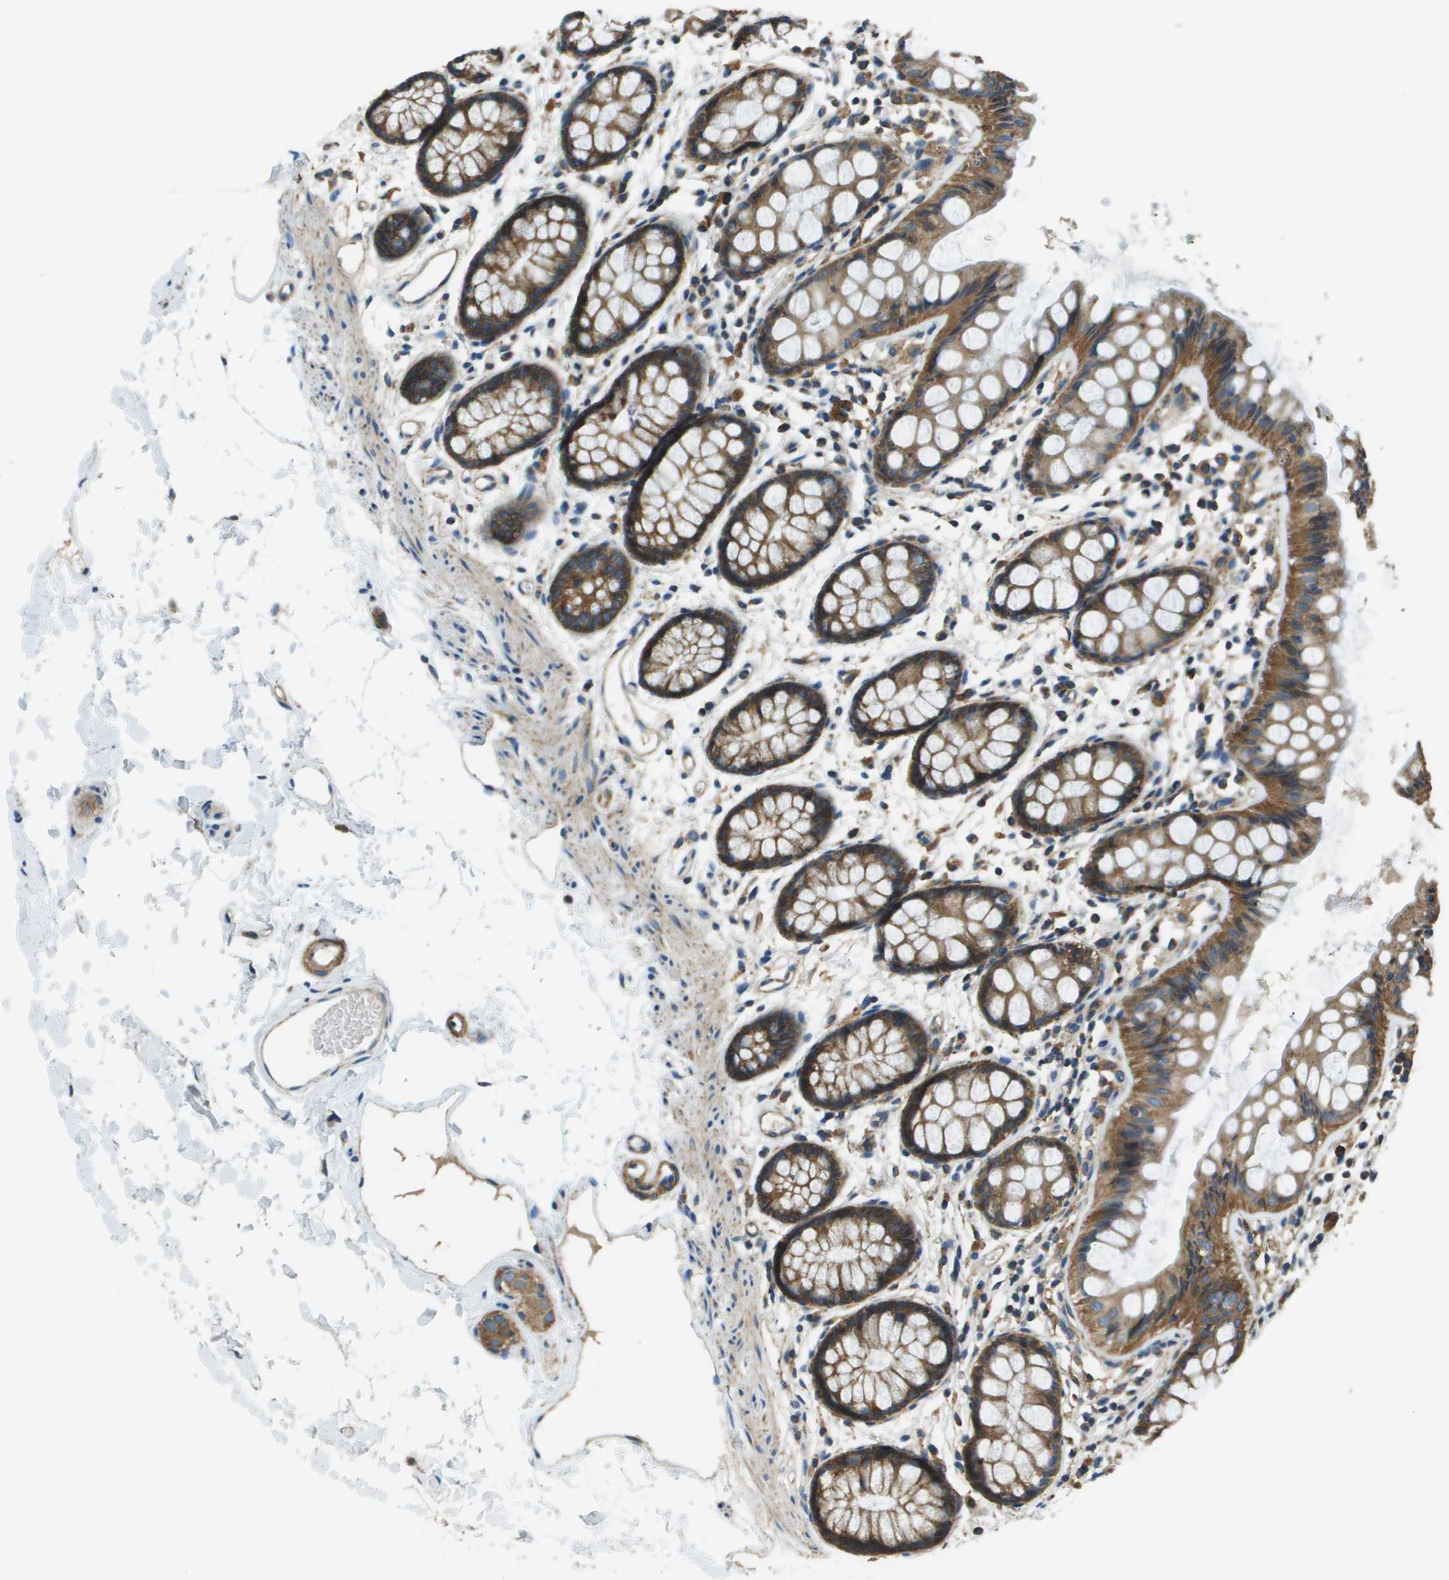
{"staining": {"intensity": "strong", "quantity": ">75%", "location": "cytoplasmic/membranous"}, "tissue": "rectum", "cell_type": "Glandular cells", "image_type": "normal", "snomed": [{"axis": "morphology", "description": "Normal tissue, NOS"}, {"axis": "topography", "description": "Rectum"}], "caption": "Immunohistochemical staining of normal rectum demonstrates strong cytoplasmic/membranous protein expression in about >75% of glandular cells. Immunohistochemistry (ihc) stains the protein in brown and the nuclei are stained blue.", "gene": "TMEM51", "patient": {"sex": "female", "age": 66}}